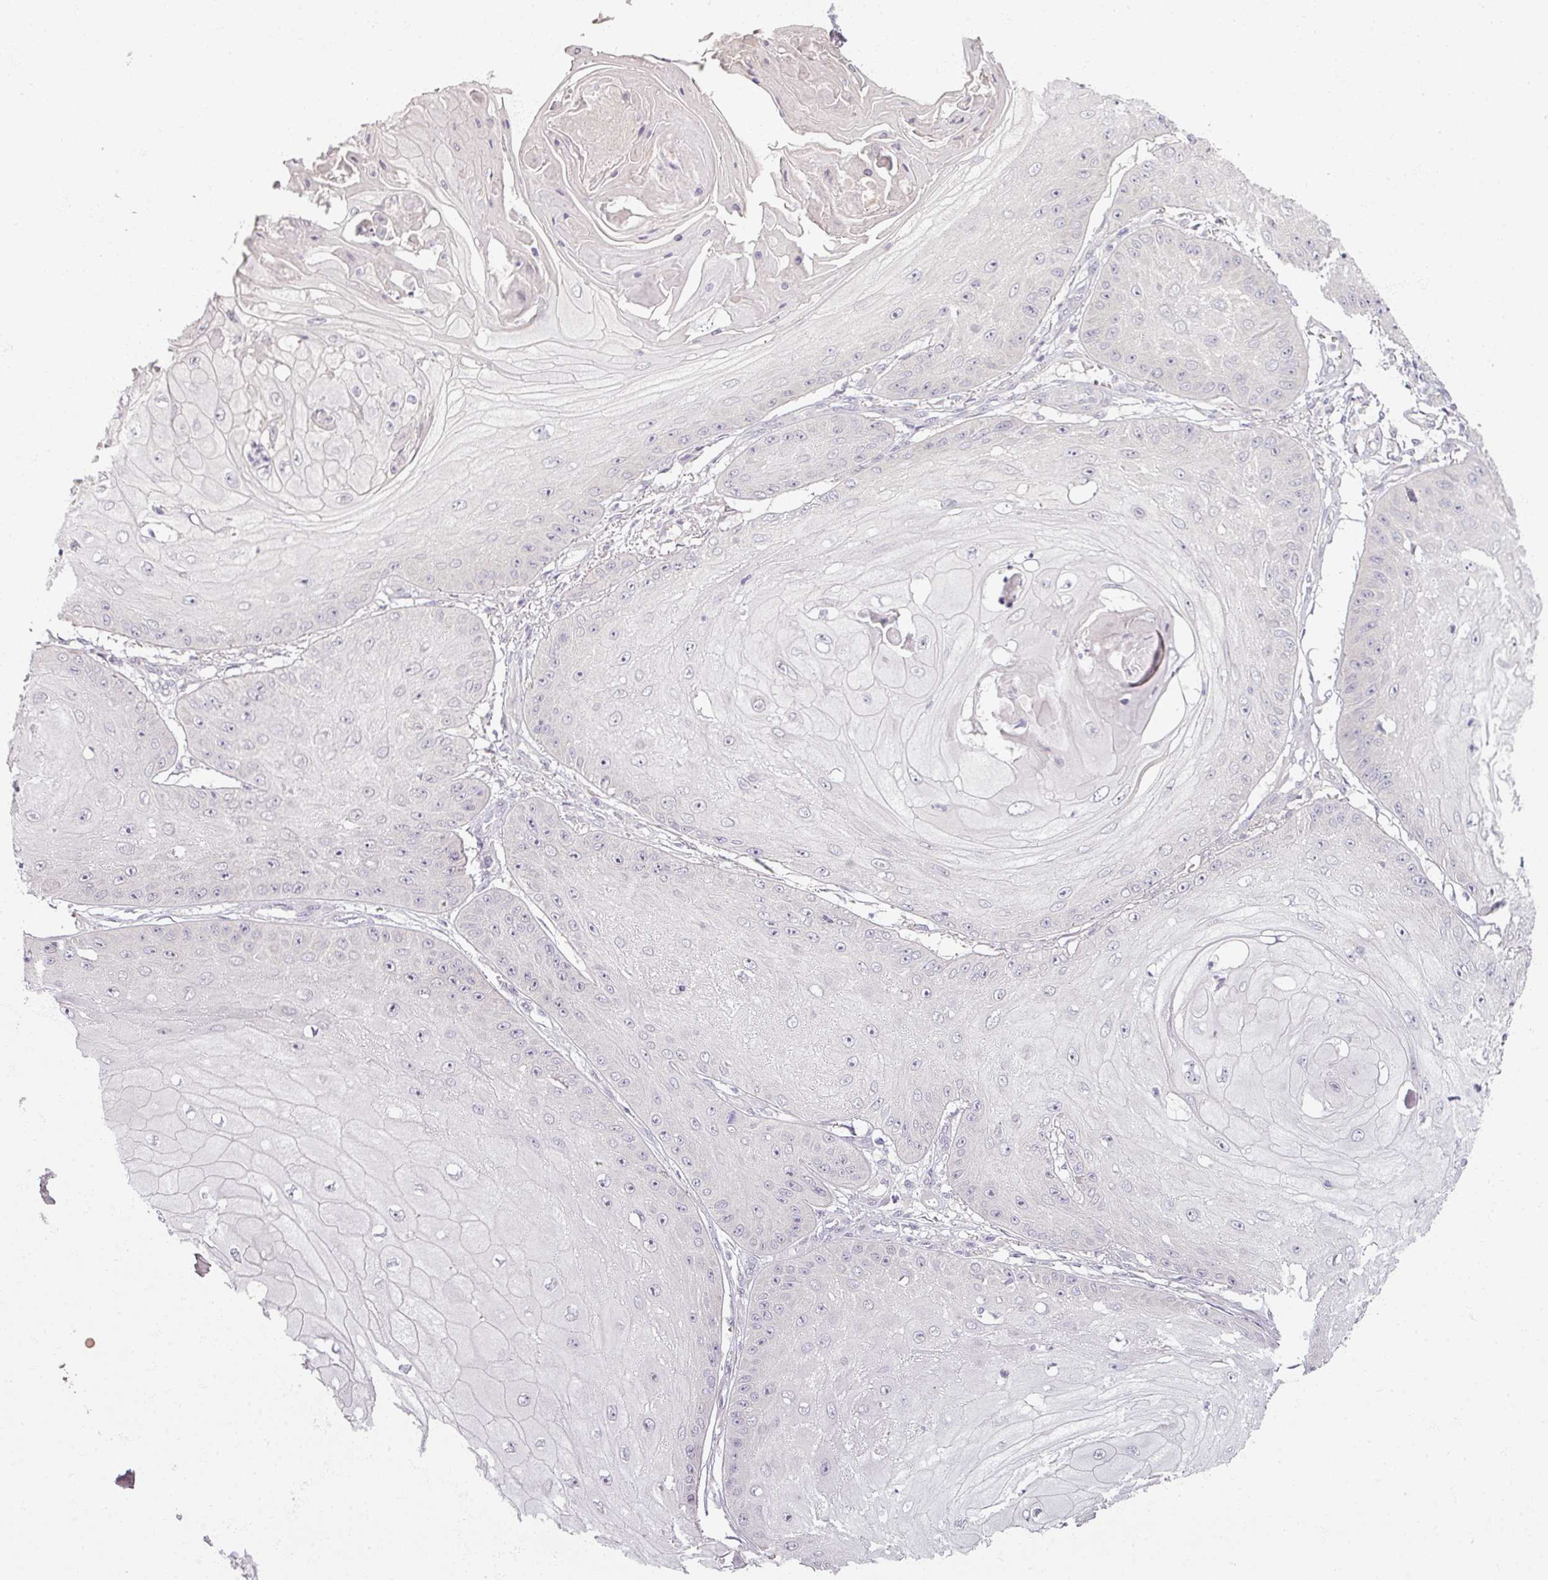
{"staining": {"intensity": "negative", "quantity": "none", "location": "none"}, "tissue": "skin cancer", "cell_type": "Tumor cells", "image_type": "cancer", "snomed": [{"axis": "morphology", "description": "Squamous cell carcinoma, NOS"}, {"axis": "topography", "description": "Skin"}], "caption": "A micrograph of skin cancer stained for a protein reveals no brown staining in tumor cells.", "gene": "MYMK", "patient": {"sex": "male", "age": 70}}